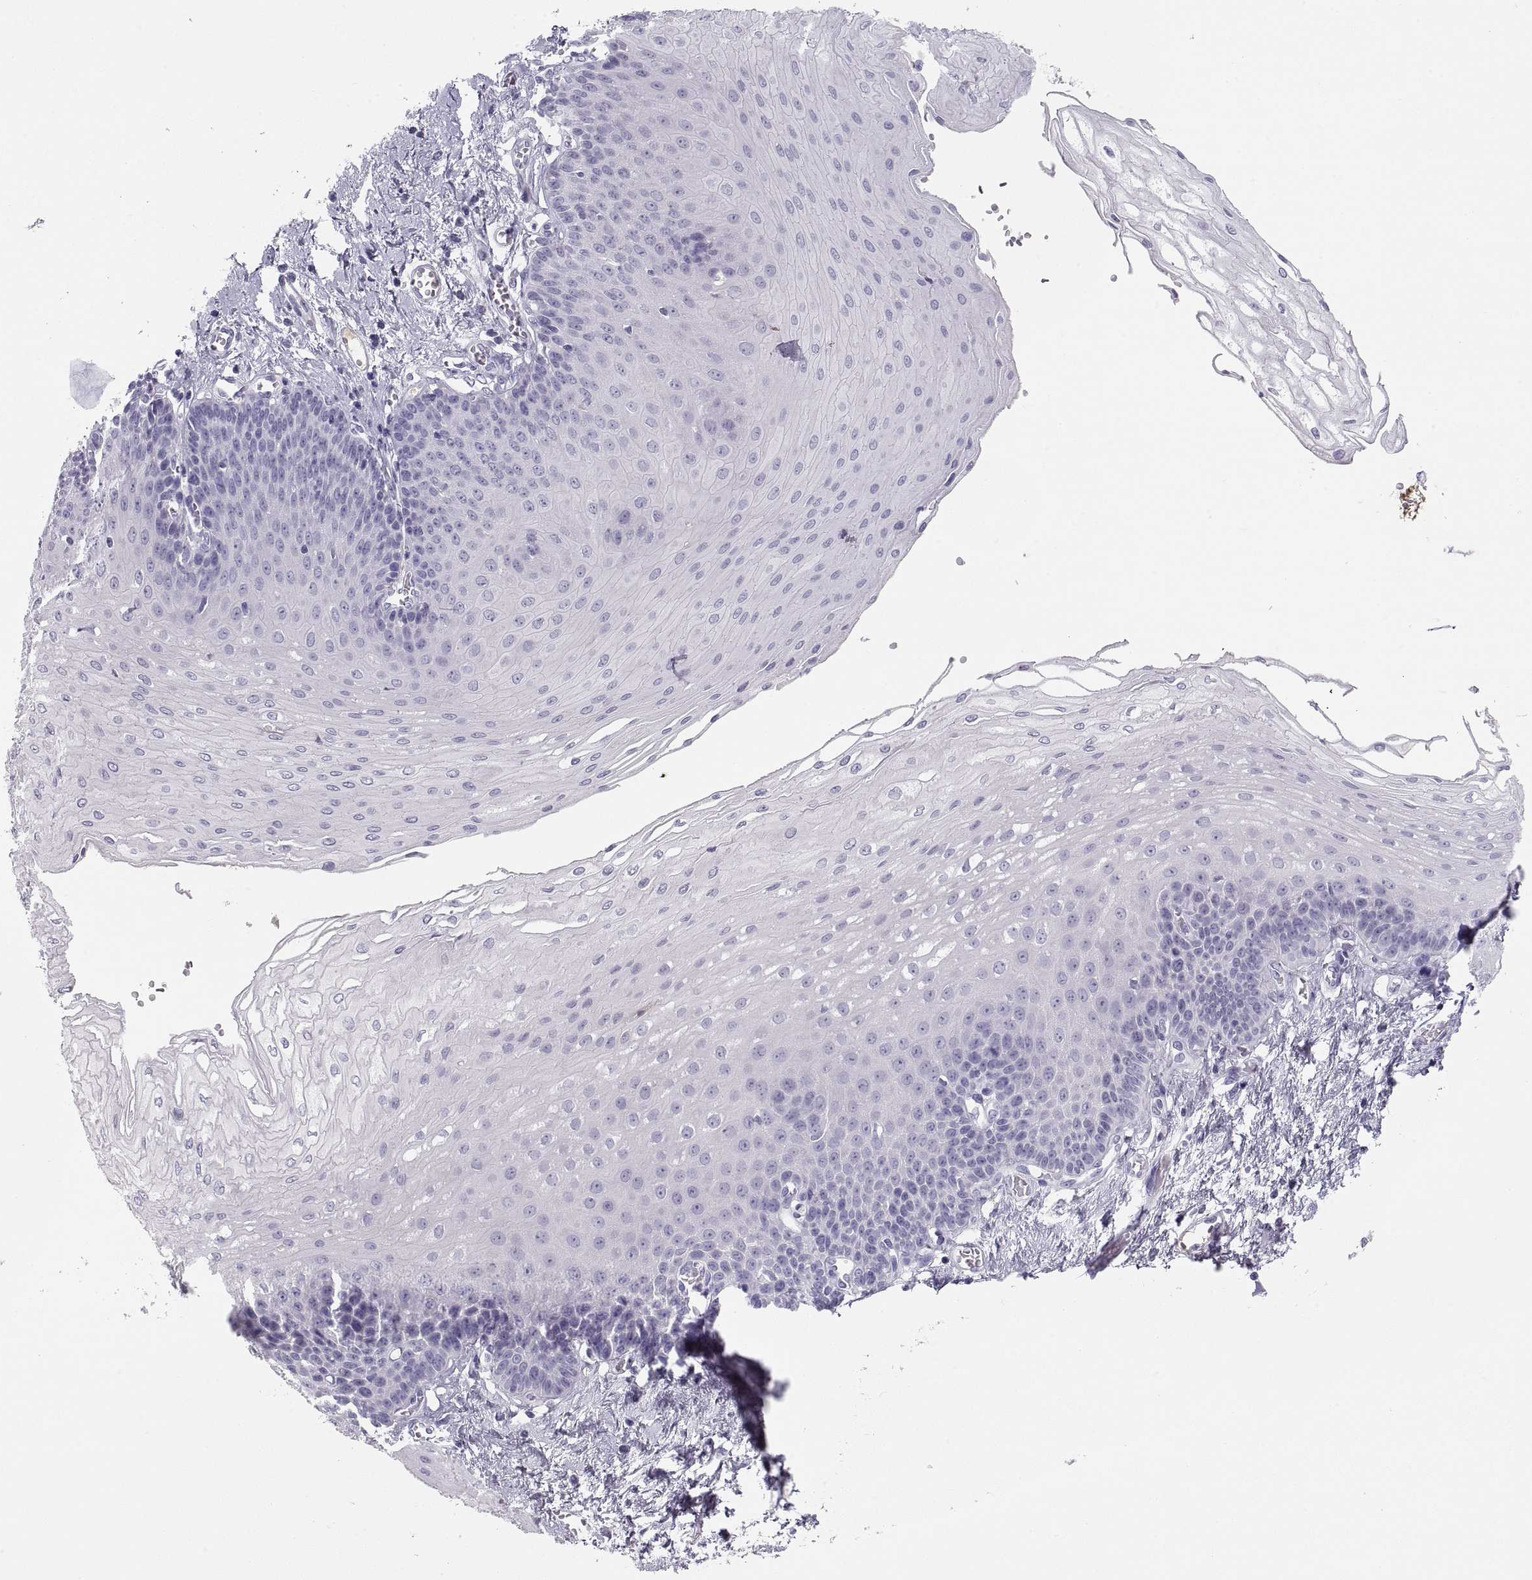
{"staining": {"intensity": "negative", "quantity": "none", "location": "none"}, "tissue": "esophagus", "cell_type": "Squamous epithelial cells", "image_type": "normal", "snomed": [{"axis": "morphology", "description": "Normal tissue, NOS"}, {"axis": "topography", "description": "Esophagus"}], "caption": "Squamous epithelial cells are negative for brown protein staining in unremarkable esophagus. Brightfield microscopy of IHC stained with DAB (3,3'-diaminobenzidine) (brown) and hematoxylin (blue), captured at high magnification.", "gene": "MAGEB2", "patient": {"sex": "female", "age": 62}}